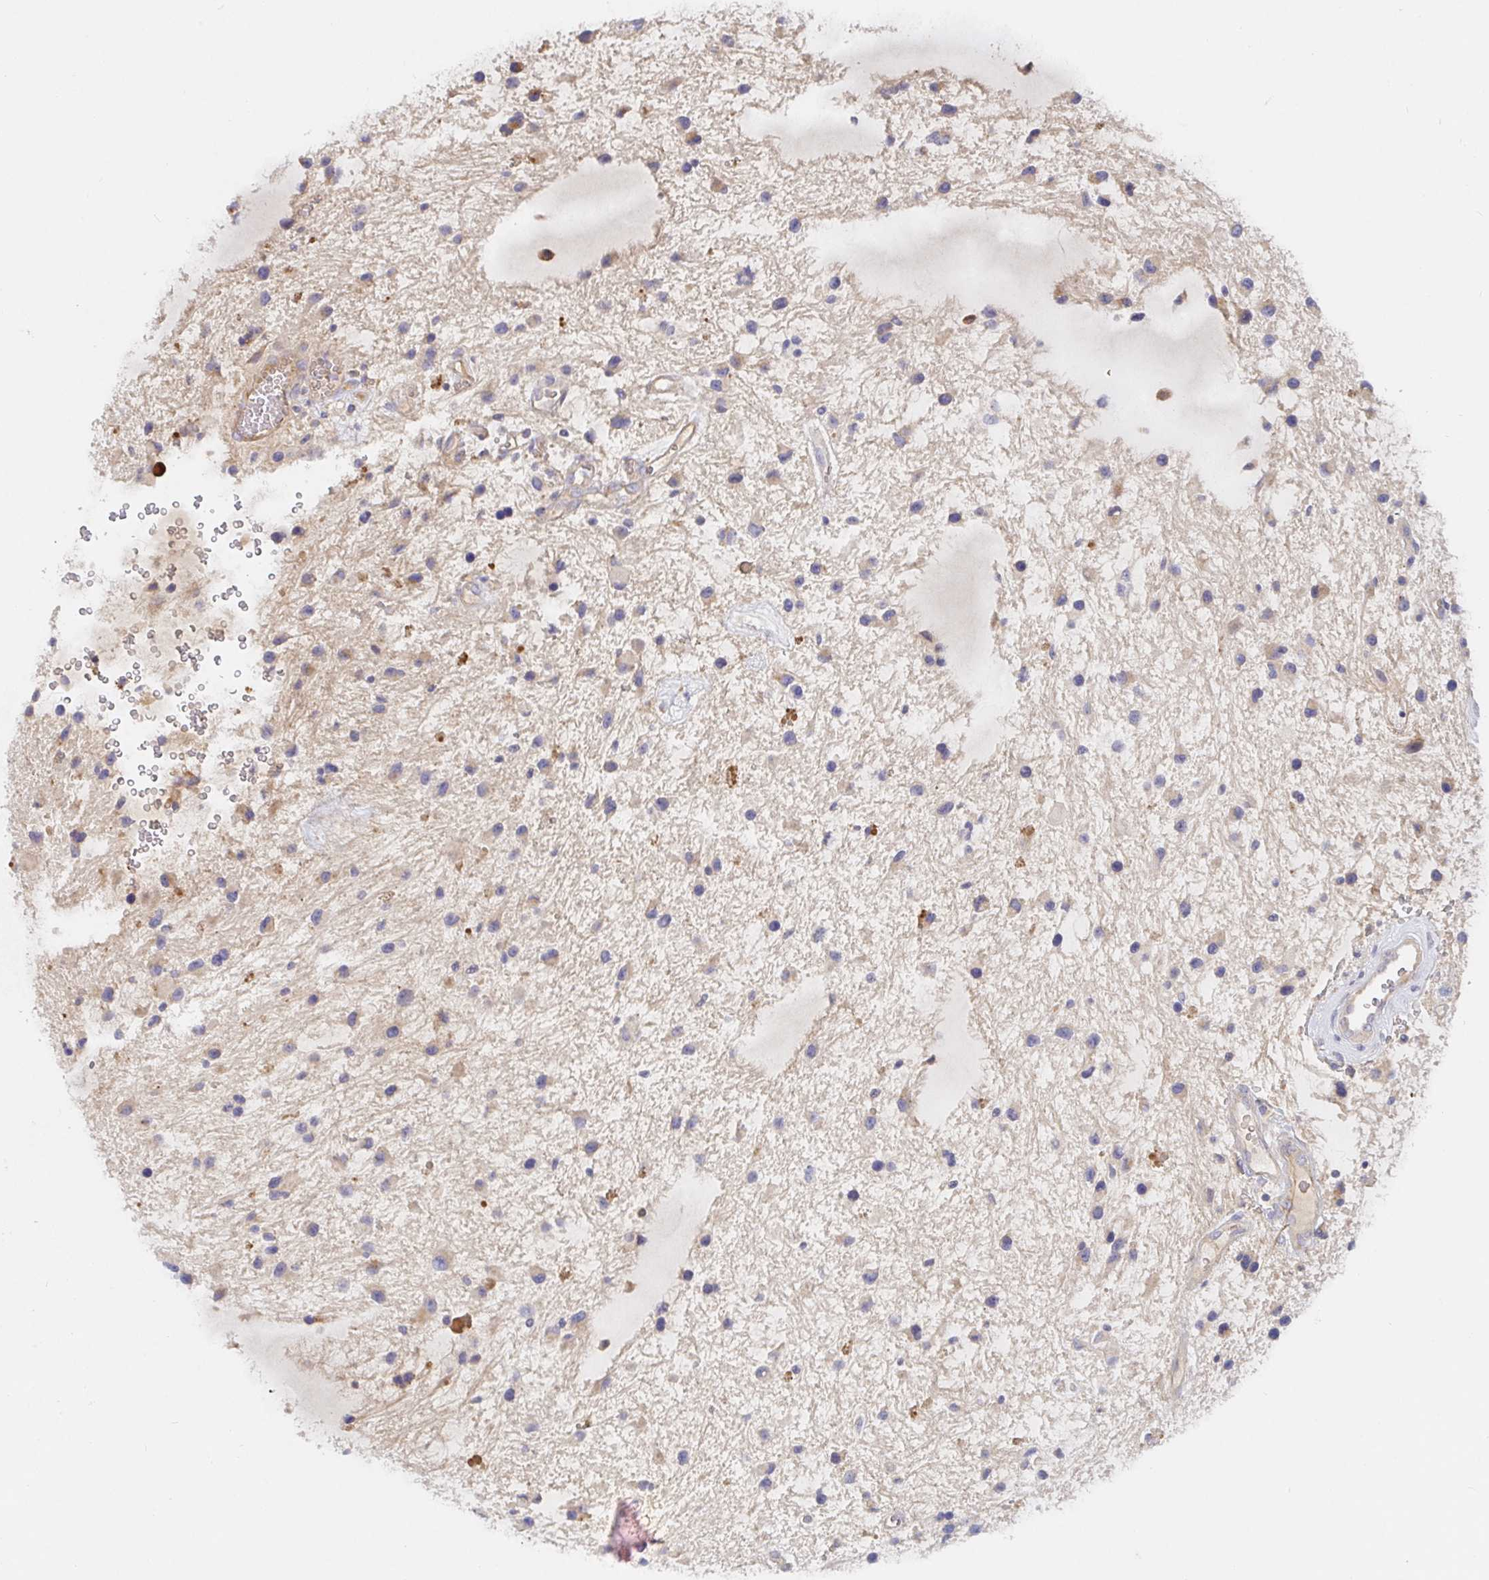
{"staining": {"intensity": "weak", "quantity": "<25%", "location": "cytoplasmic/membranous"}, "tissue": "glioma", "cell_type": "Tumor cells", "image_type": "cancer", "snomed": [{"axis": "morphology", "description": "Glioma, malignant, Low grade"}, {"axis": "topography", "description": "Cerebellum"}], "caption": "IHC histopathology image of neoplastic tissue: human malignant glioma (low-grade) stained with DAB (3,3'-diaminobenzidine) demonstrates no significant protein positivity in tumor cells. (Brightfield microscopy of DAB IHC at high magnification).", "gene": "IRAK2", "patient": {"sex": "female", "age": 14}}